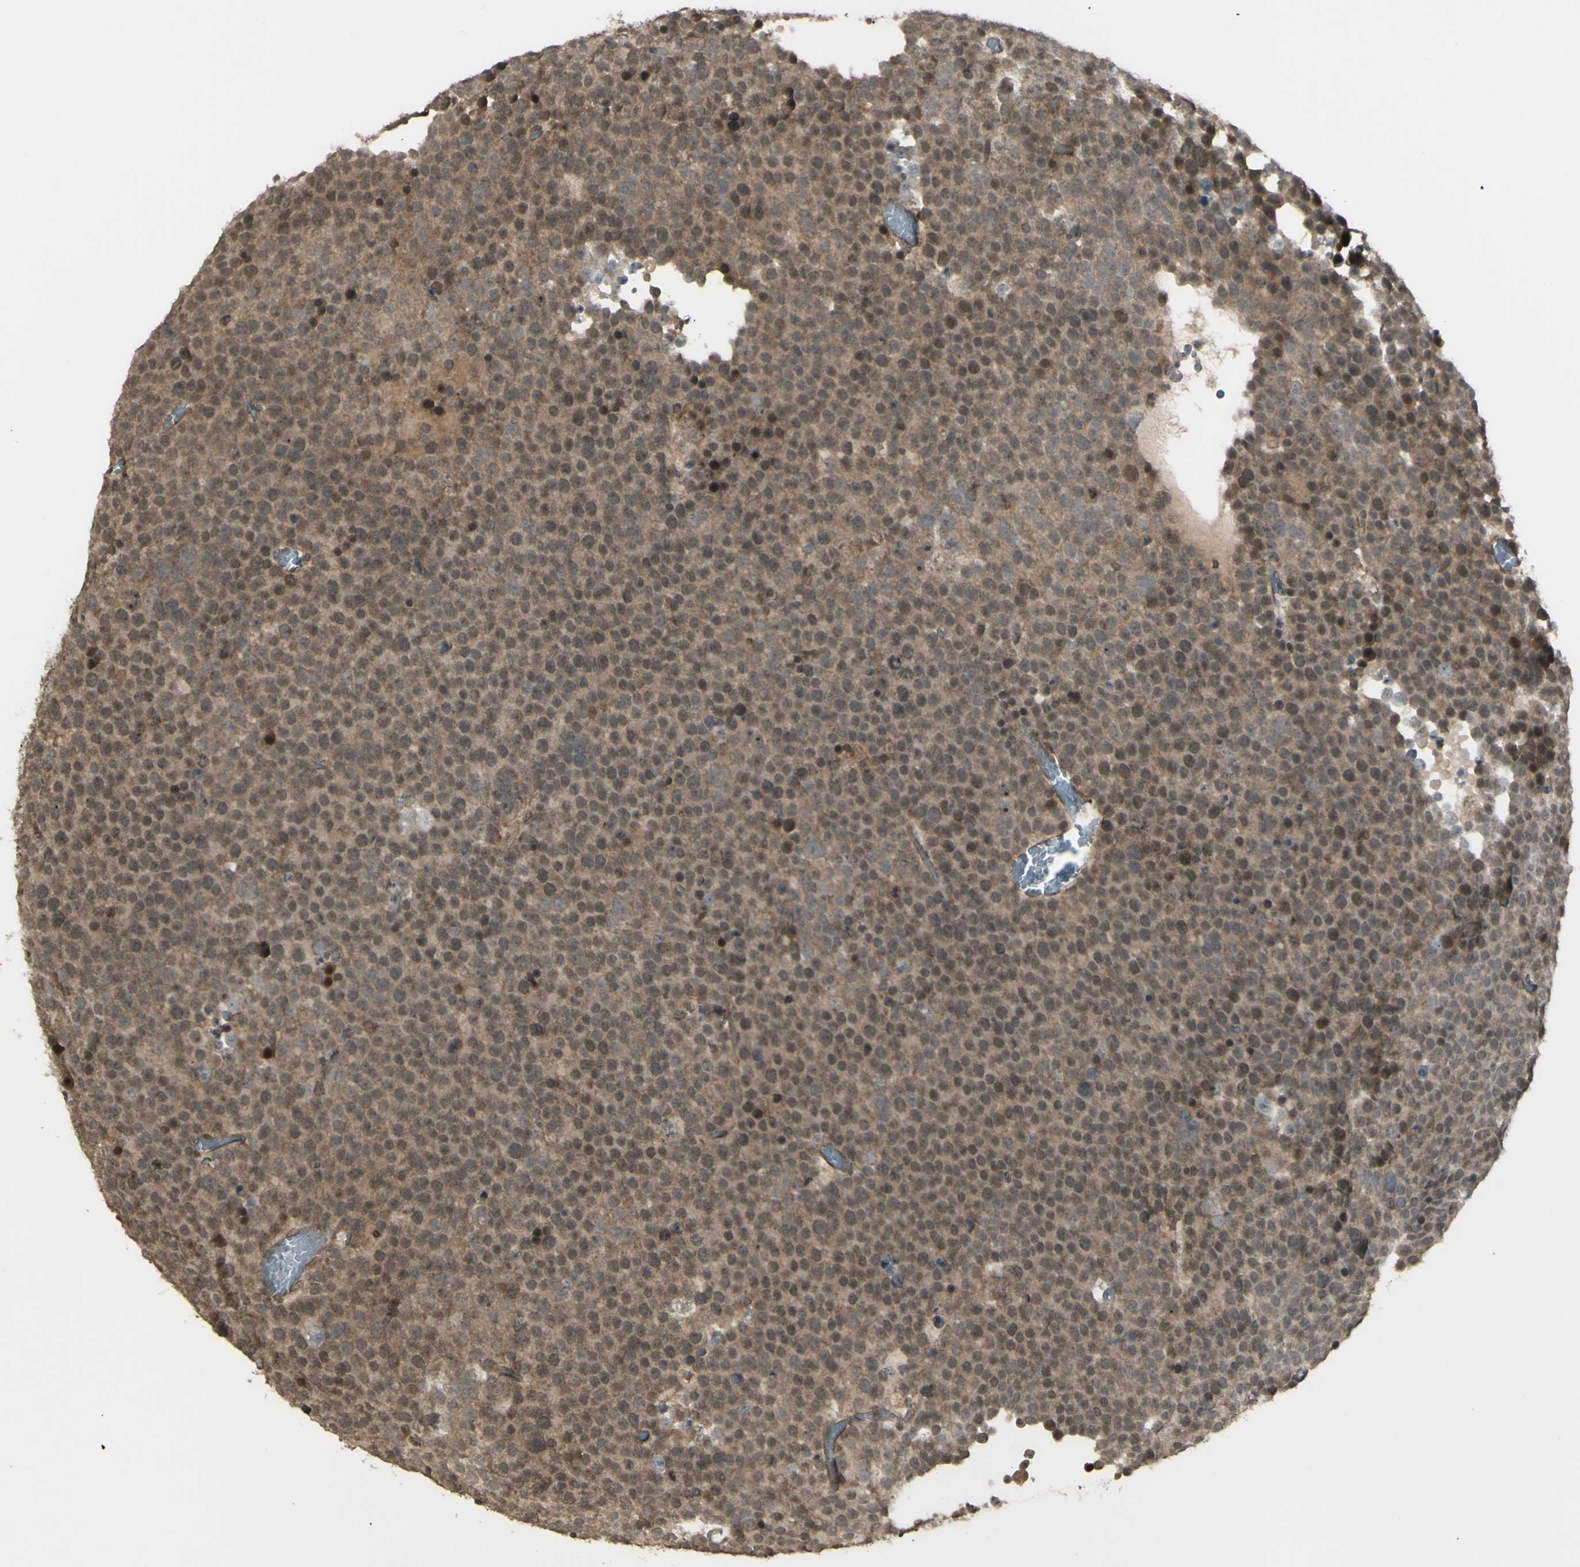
{"staining": {"intensity": "weak", "quantity": ">75%", "location": "cytoplasmic/membranous"}, "tissue": "testis cancer", "cell_type": "Tumor cells", "image_type": "cancer", "snomed": [{"axis": "morphology", "description": "Seminoma, NOS"}, {"axis": "topography", "description": "Testis"}], "caption": "Protein staining by immunohistochemistry demonstrates weak cytoplasmic/membranous expression in about >75% of tumor cells in testis cancer (seminoma). The protein of interest is stained brown, and the nuclei are stained in blue (DAB IHC with brightfield microscopy, high magnification).", "gene": "BLNK", "patient": {"sex": "male", "age": 71}}